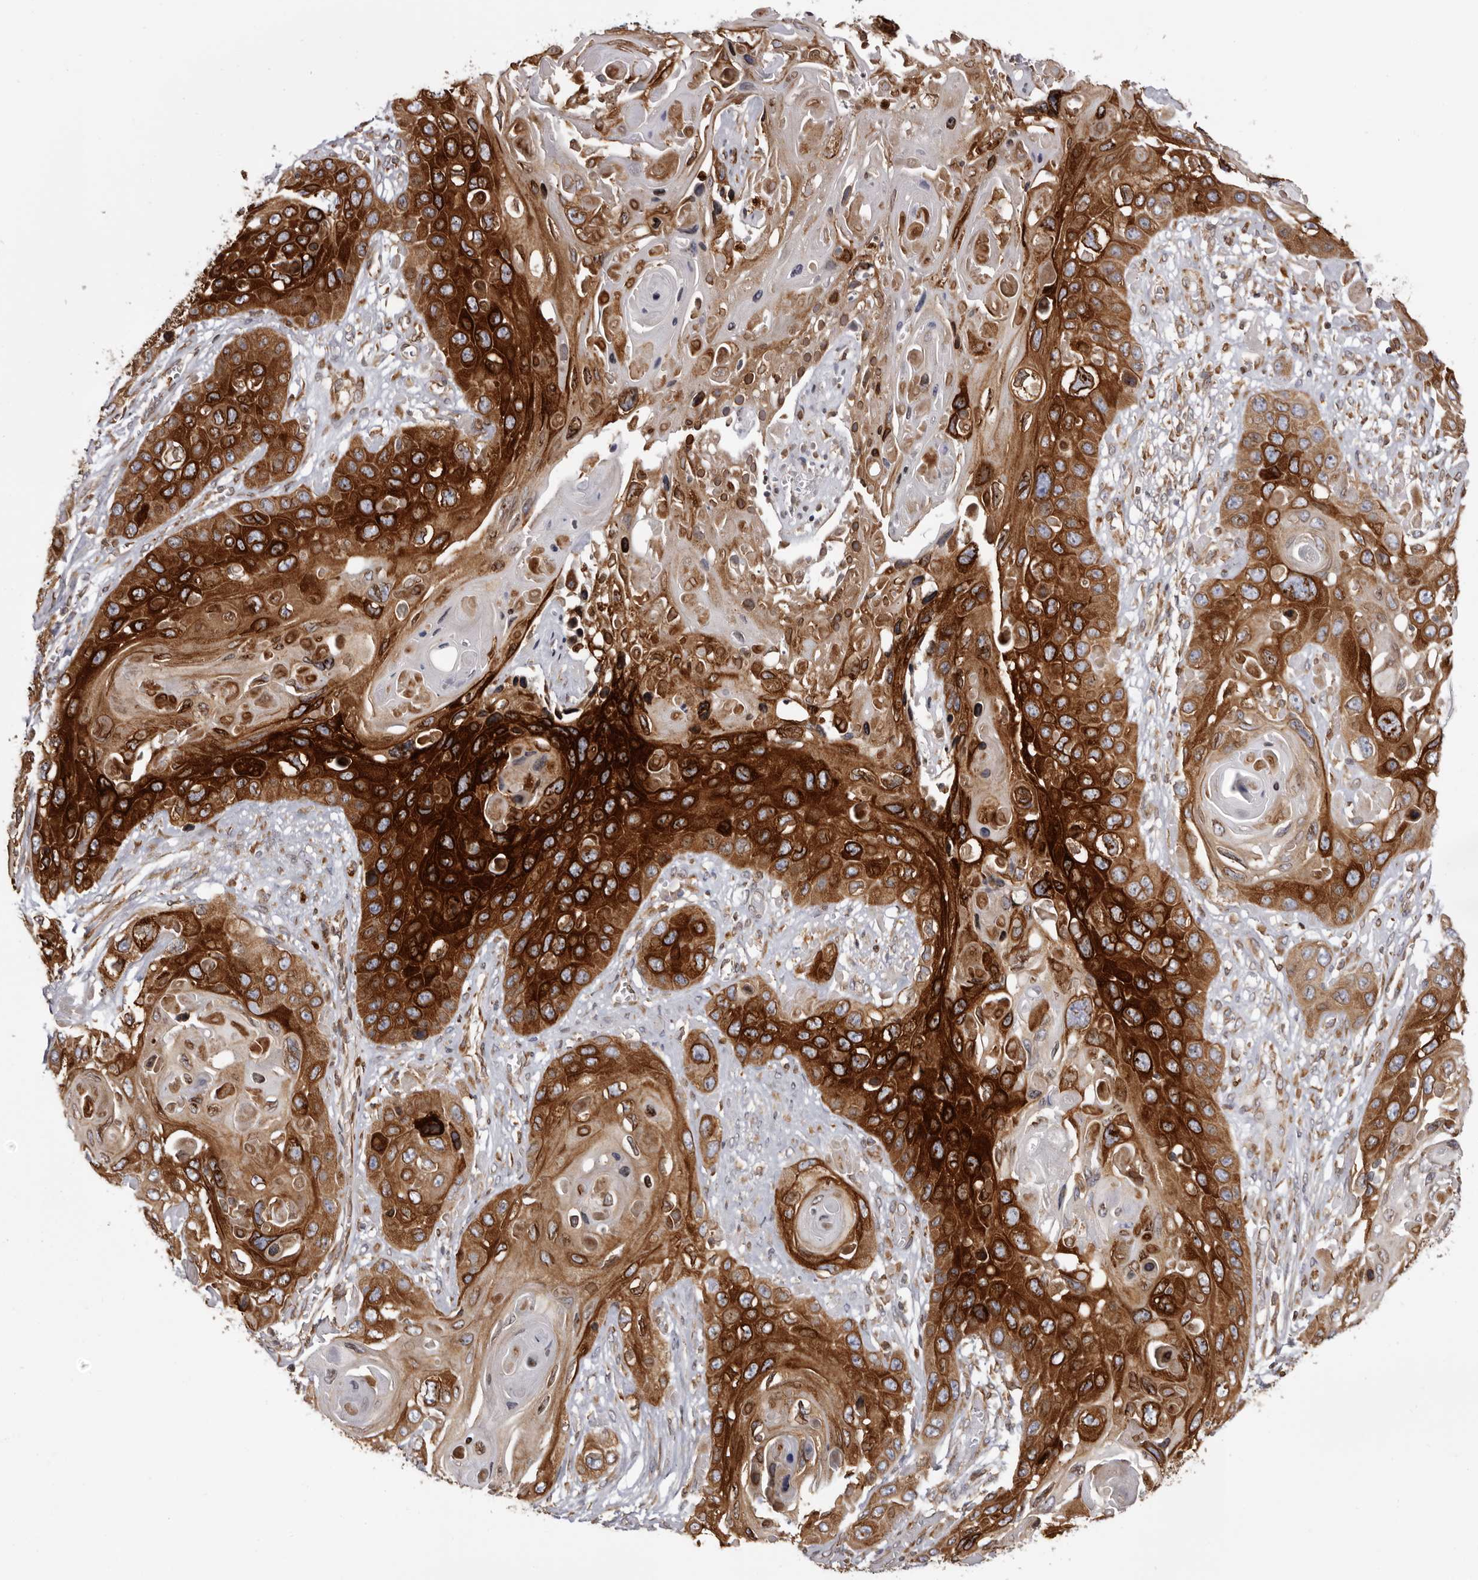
{"staining": {"intensity": "strong", "quantity": ">75%", "location": "cytoplasmic/membranous"}, "tissue": "skin cancer", "cell_type": "Tumor cells", "image_type": "cancer", "snomed": [{"axis": "morphology", "description": "Squamous cell carcinoma, NOS"}, {"axis": "topography", "description": "Skin"}], "caption": "The histopathology image displays staining of squamous cell carcinoma (skin), revealing strong cytoplasmic/membranous protein staining (brown color) within tumor cells.", "gene": "C4orf3", "patient": {"sex": "male", "age": 55}}